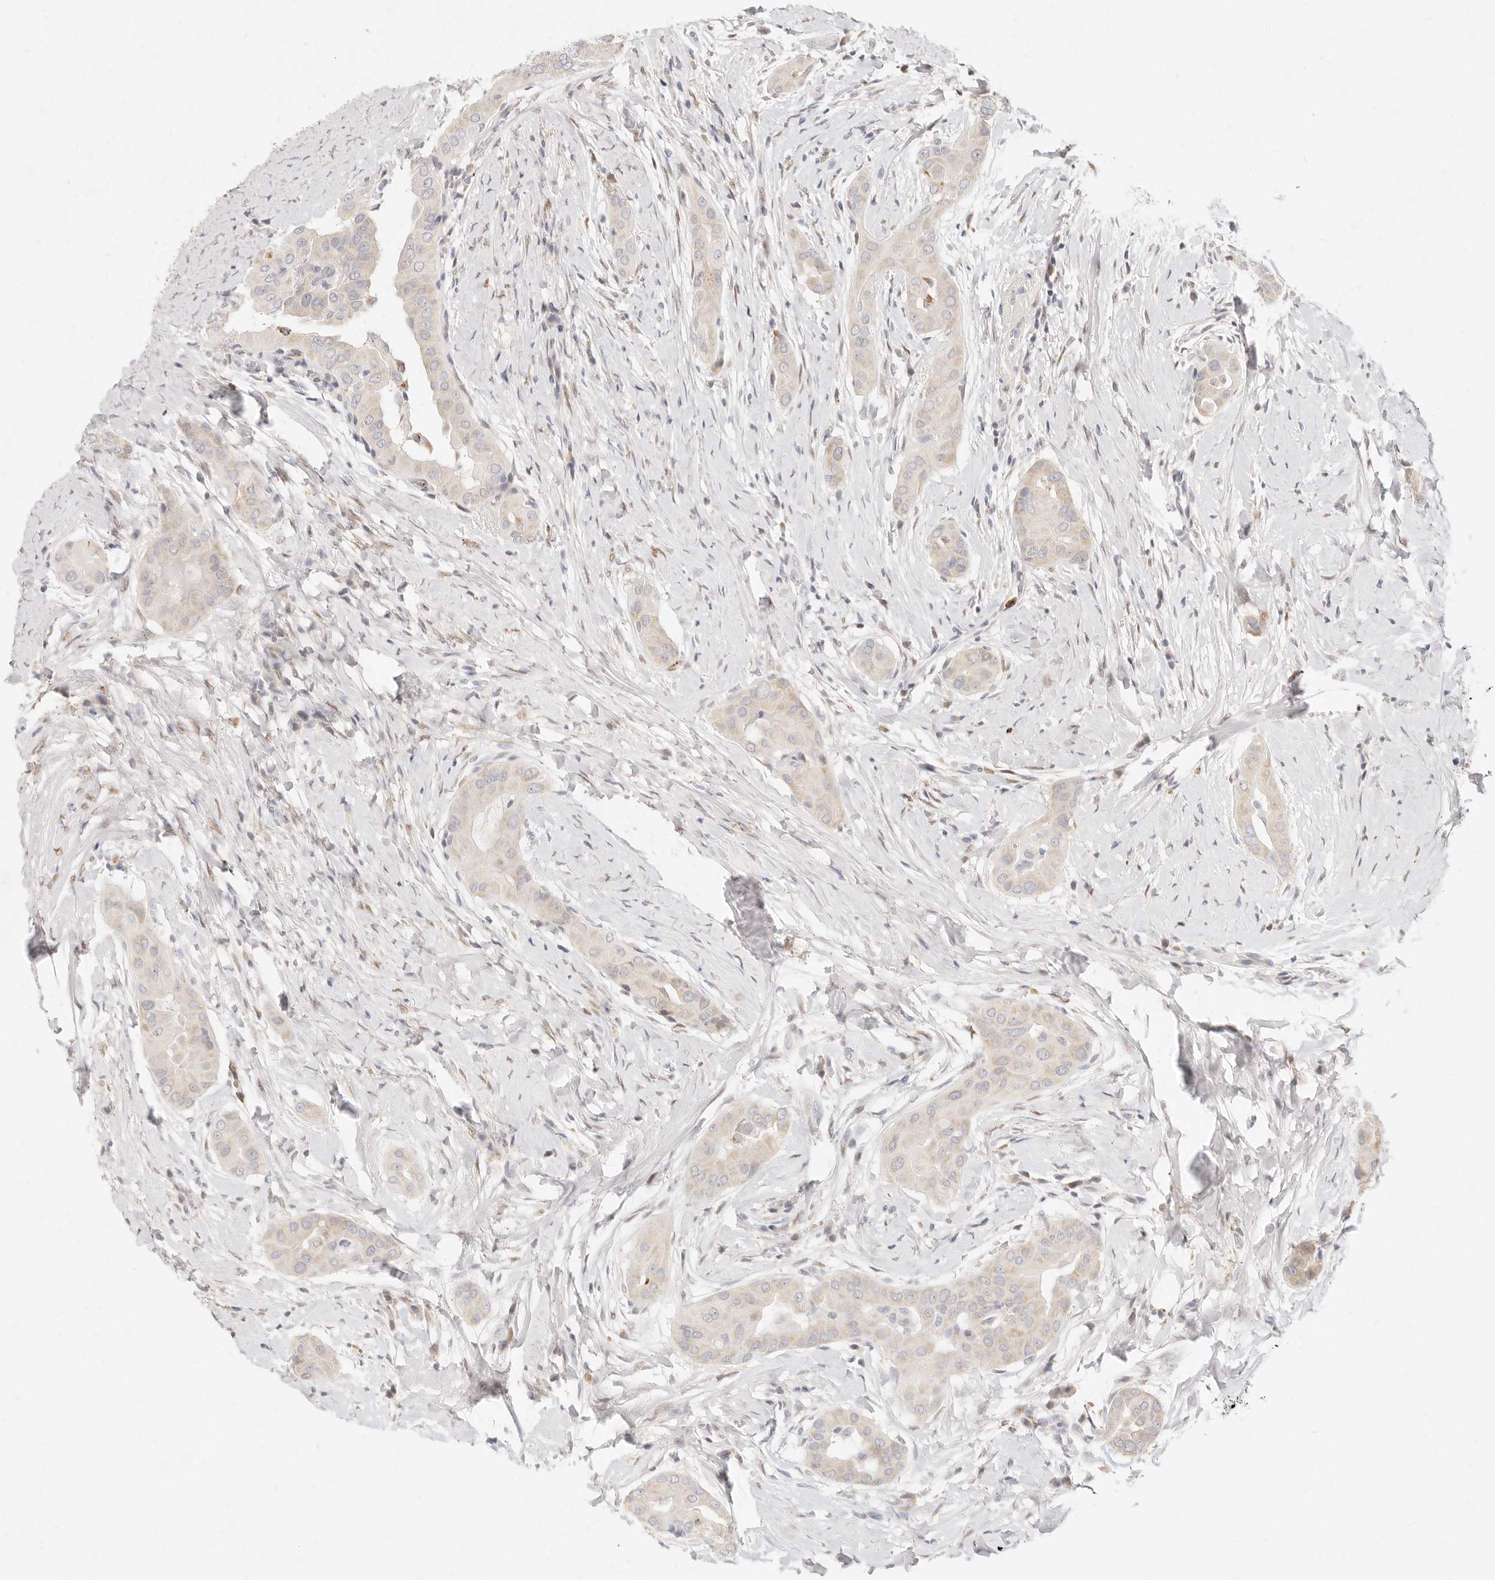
{"staining": {"intensity": "negative", "quantity": "none", "location": "none"}, "tissue": "thyroid cancer", "cell_type": "Tumor cells", "image_type": "cancer", "snomed": [{"axis": "morphology", "description": "Papillary adenocarcinoma, NOS"}, {"axis": "topography", "description": "Thyroid gland"}], "caption": "Tumor cells are negative for brown protein staining in thyroid cancer (papillary adenocarcinoma).", "gene": "ASCL3", "patient": {"sex": "male", "age": 33}}